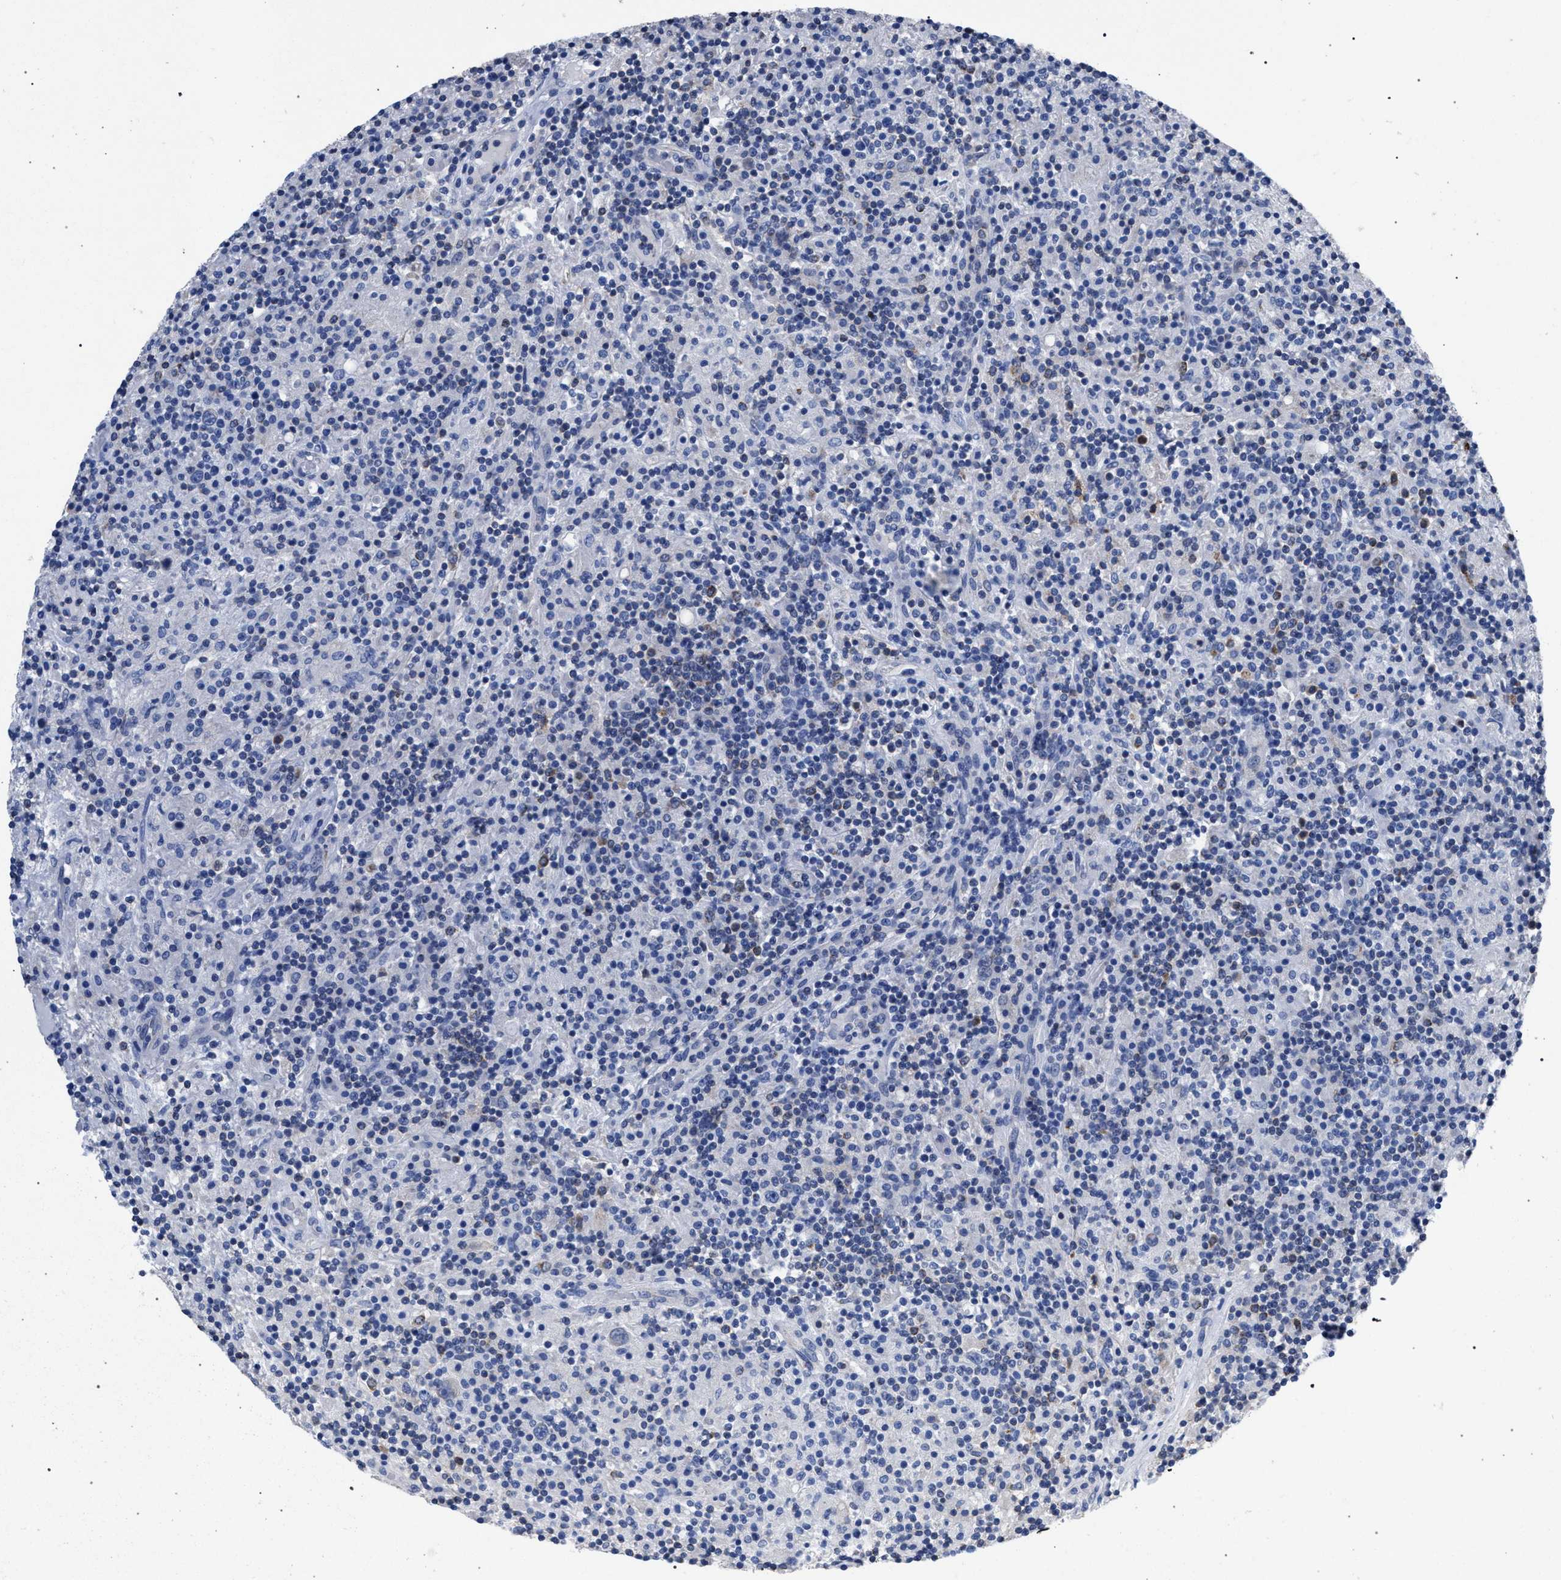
{"staining": {"intensity": "negative", "quantity": "none", "location": "none"}, "tissue": "lymphoma", "cell_type": "Tumor cells", "image_type": "cancer", "snomed": [{"axis": "morphology", "description": "Hodgkin's disease, NOS"}, {"axis": "topography", "description": "Lymph node"}], "caption": "Tumor cells are negative for brown protein staining in lymphoma.", "gene": "CRYZ", "patient": {"sex": "male", "age": 70}}